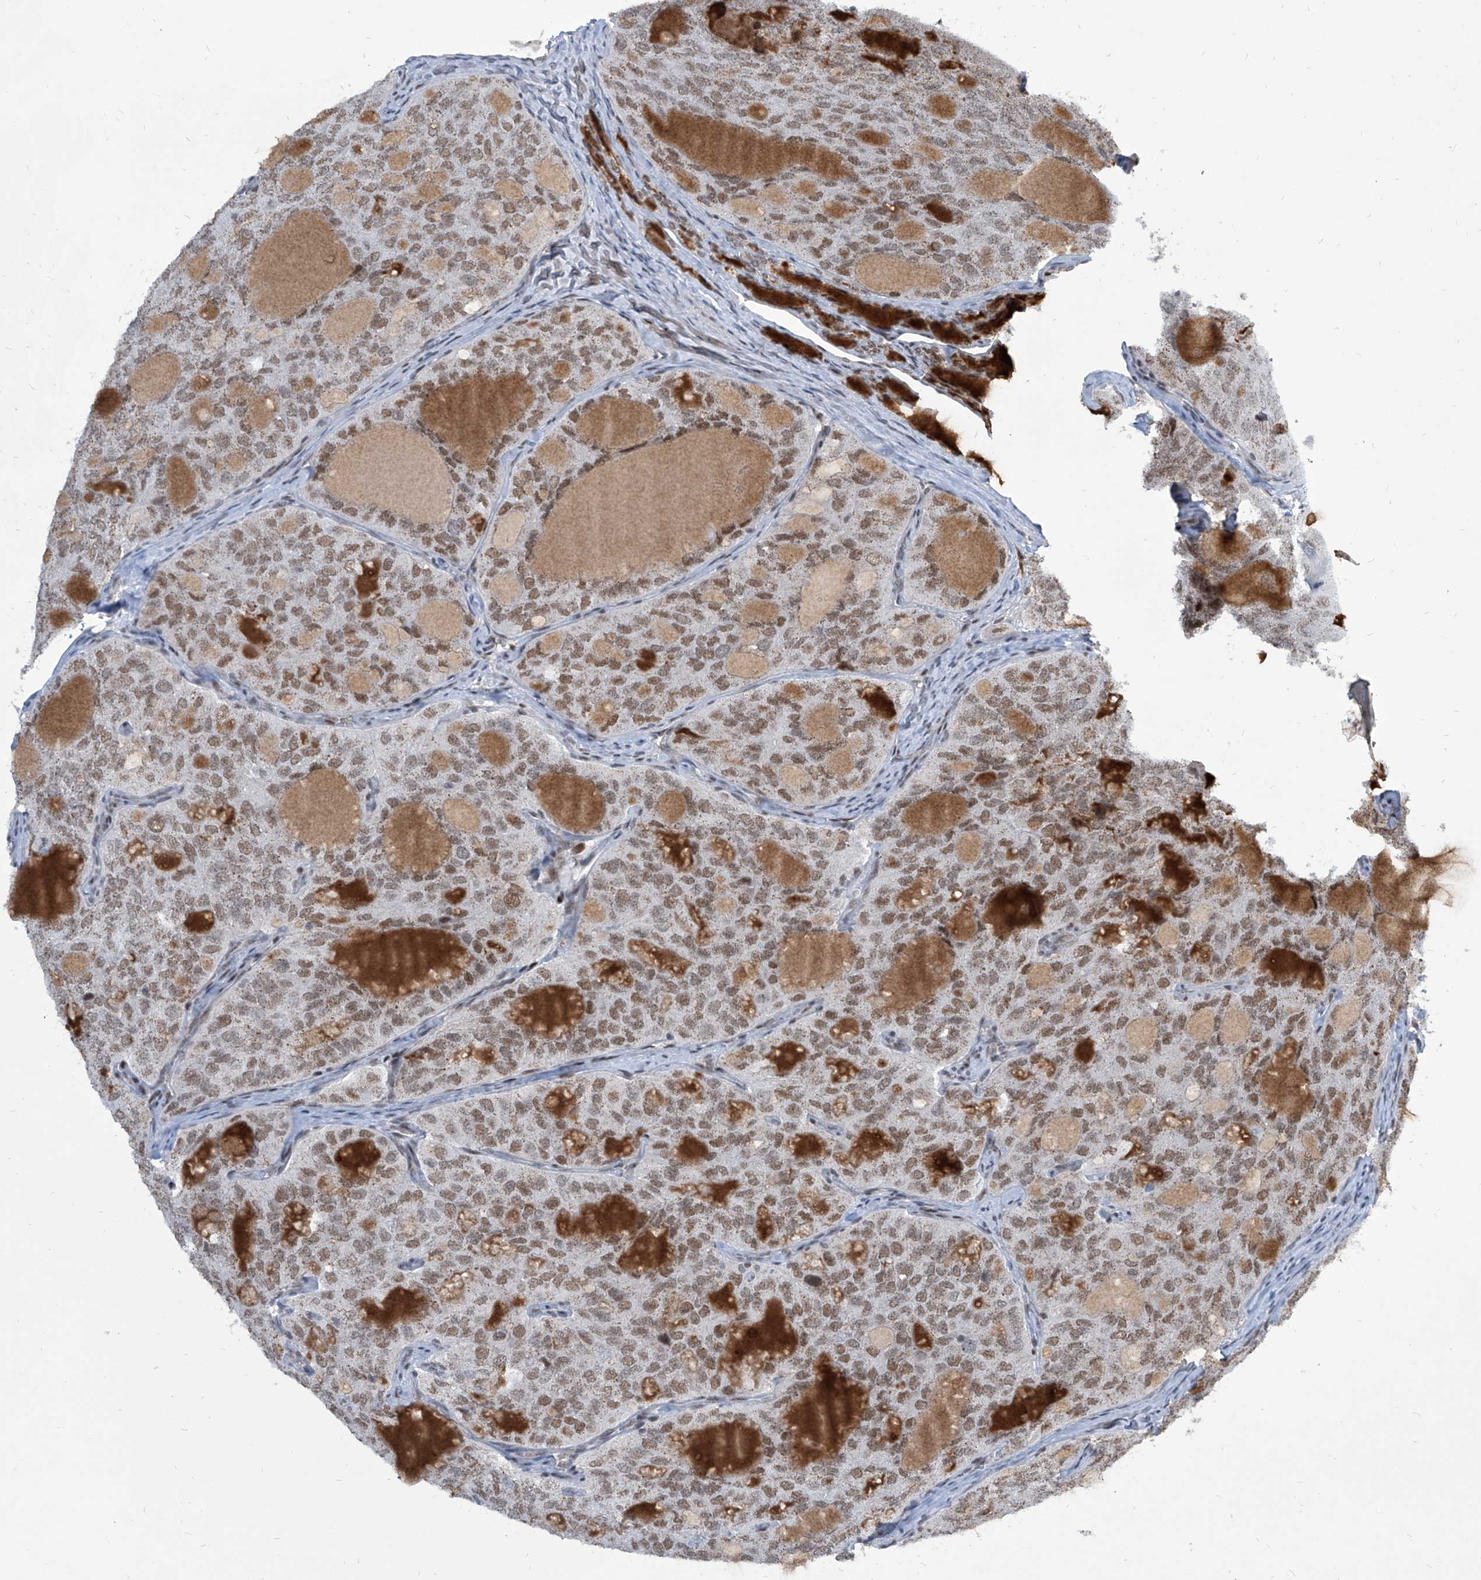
{"staining": {"intensity": "moderate", "quantity": ">75%", "location": "nuclear"}, "tissue": "thyroid cancer", "cell_type": "Tumor cells", "image_type": "cancer", "snomed": [{"axis": "morphology", "description": "Follicular adenoma carcinoma, NOS"}, {"axis": "topography", "description": "Thyroid gland"}], "caption": "The photomicrograph displays a brown stain indicating the presence of a protein in the nuclear of tumor cells in thyroid follicular adenoma carcinoma. (Stains: DAB (3,3'-diaminobenzidine) in brown, nuclei in blue, Microscopy: brightfield microscopy at high magnification).", "gene": "IRF2", "patient": {"sex": "male", "age": 75}}